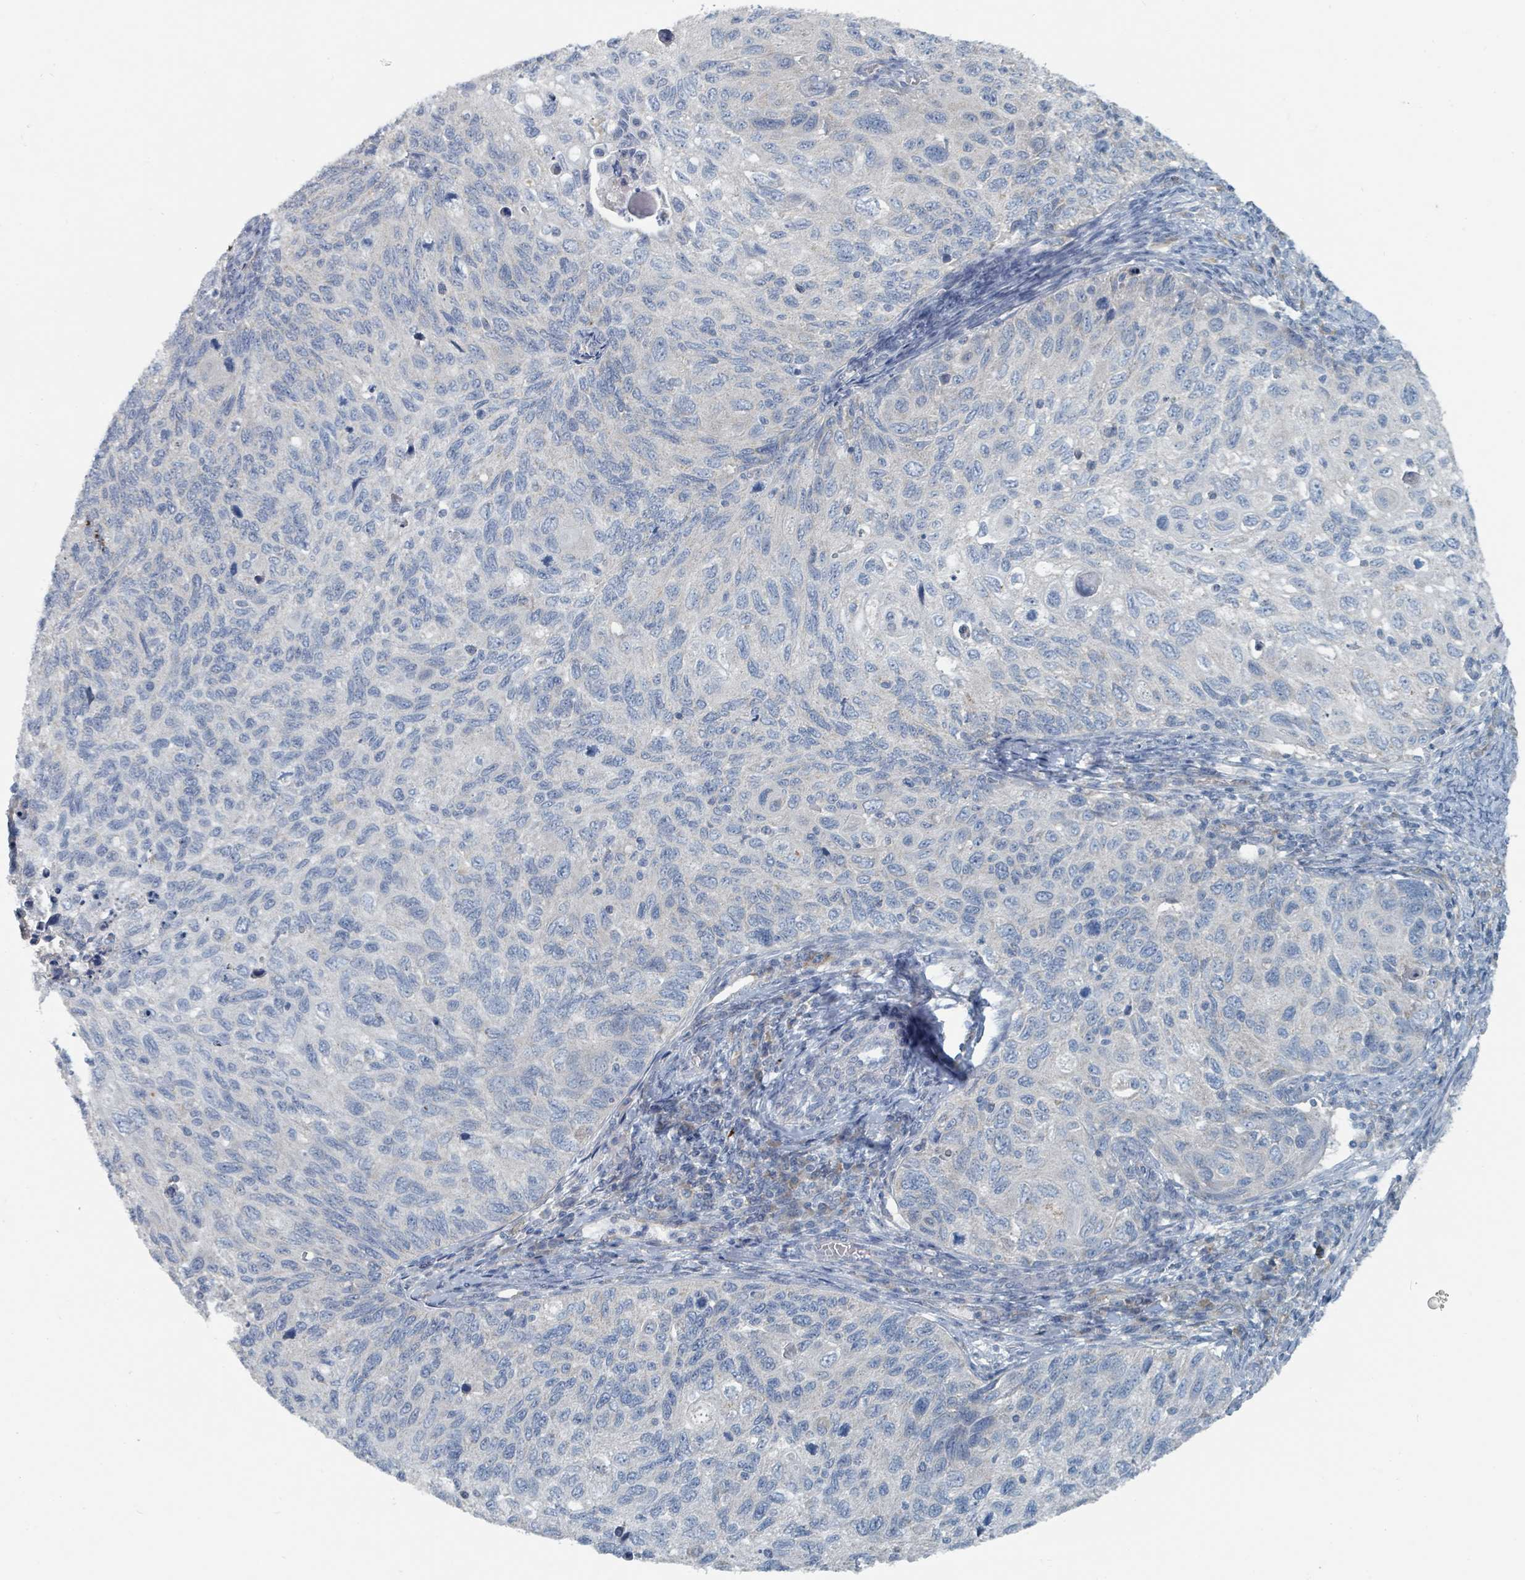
{"staining": {"intensity": "negative", "quantity": "none", "location": "none"}, "tissue": "cervical cancer", "cell_type": "Tumor cells", "image_type": "cancer", "snomed": [{"axis": "morphology", "description": "Squamous cell carcinoma, NOS"}, {"axis": "topography", "description": "Cervix"}], "caption": "IHC image of human cervical squamous cell carcinoma stained for a protein (brown), which demonstrates no expression in tumor cells.", "gene": "RASA4", "patient": {"sex": "female", "age": 70}}